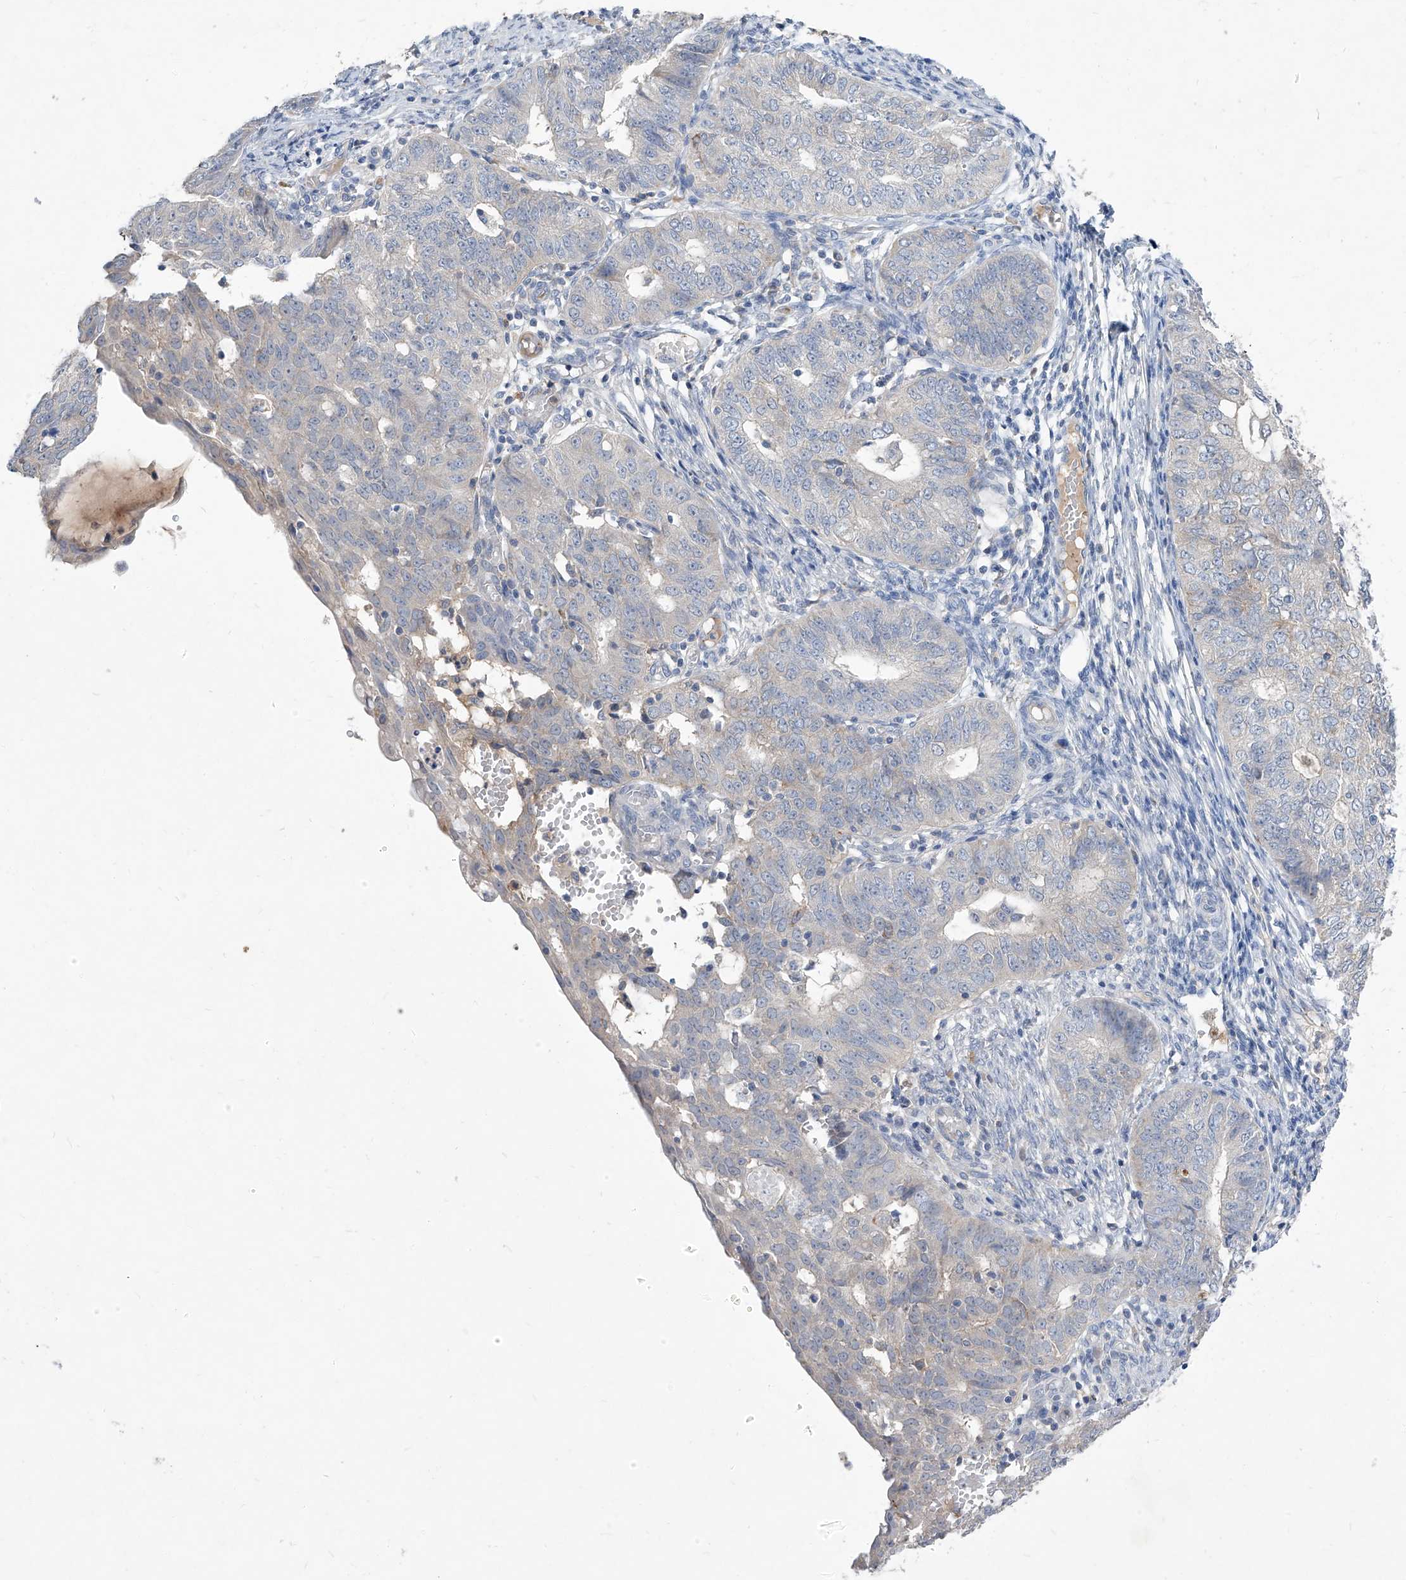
{"staining": {"intensity": "negative", "quantity": "none", "location": "none"}, "tissue": "endometrial cancer", "cell_type": "Tumor cells", "image_type": "cancer", "snomed": [{"axis": "morphology", "description": "Adenocarcinoma, NOS"}, {"axis": "topography", "description": "Endometrium"}], "caption": "Tumor cells are negative for brown protein staining in endometrial adenocarcinoma. (DAB (3,3'-diaminobenzidine) IHC visualized using brightfield microscopy, high magnification).", "gene": "SBK2", "patient": {"sex": "female", "age": 32}}